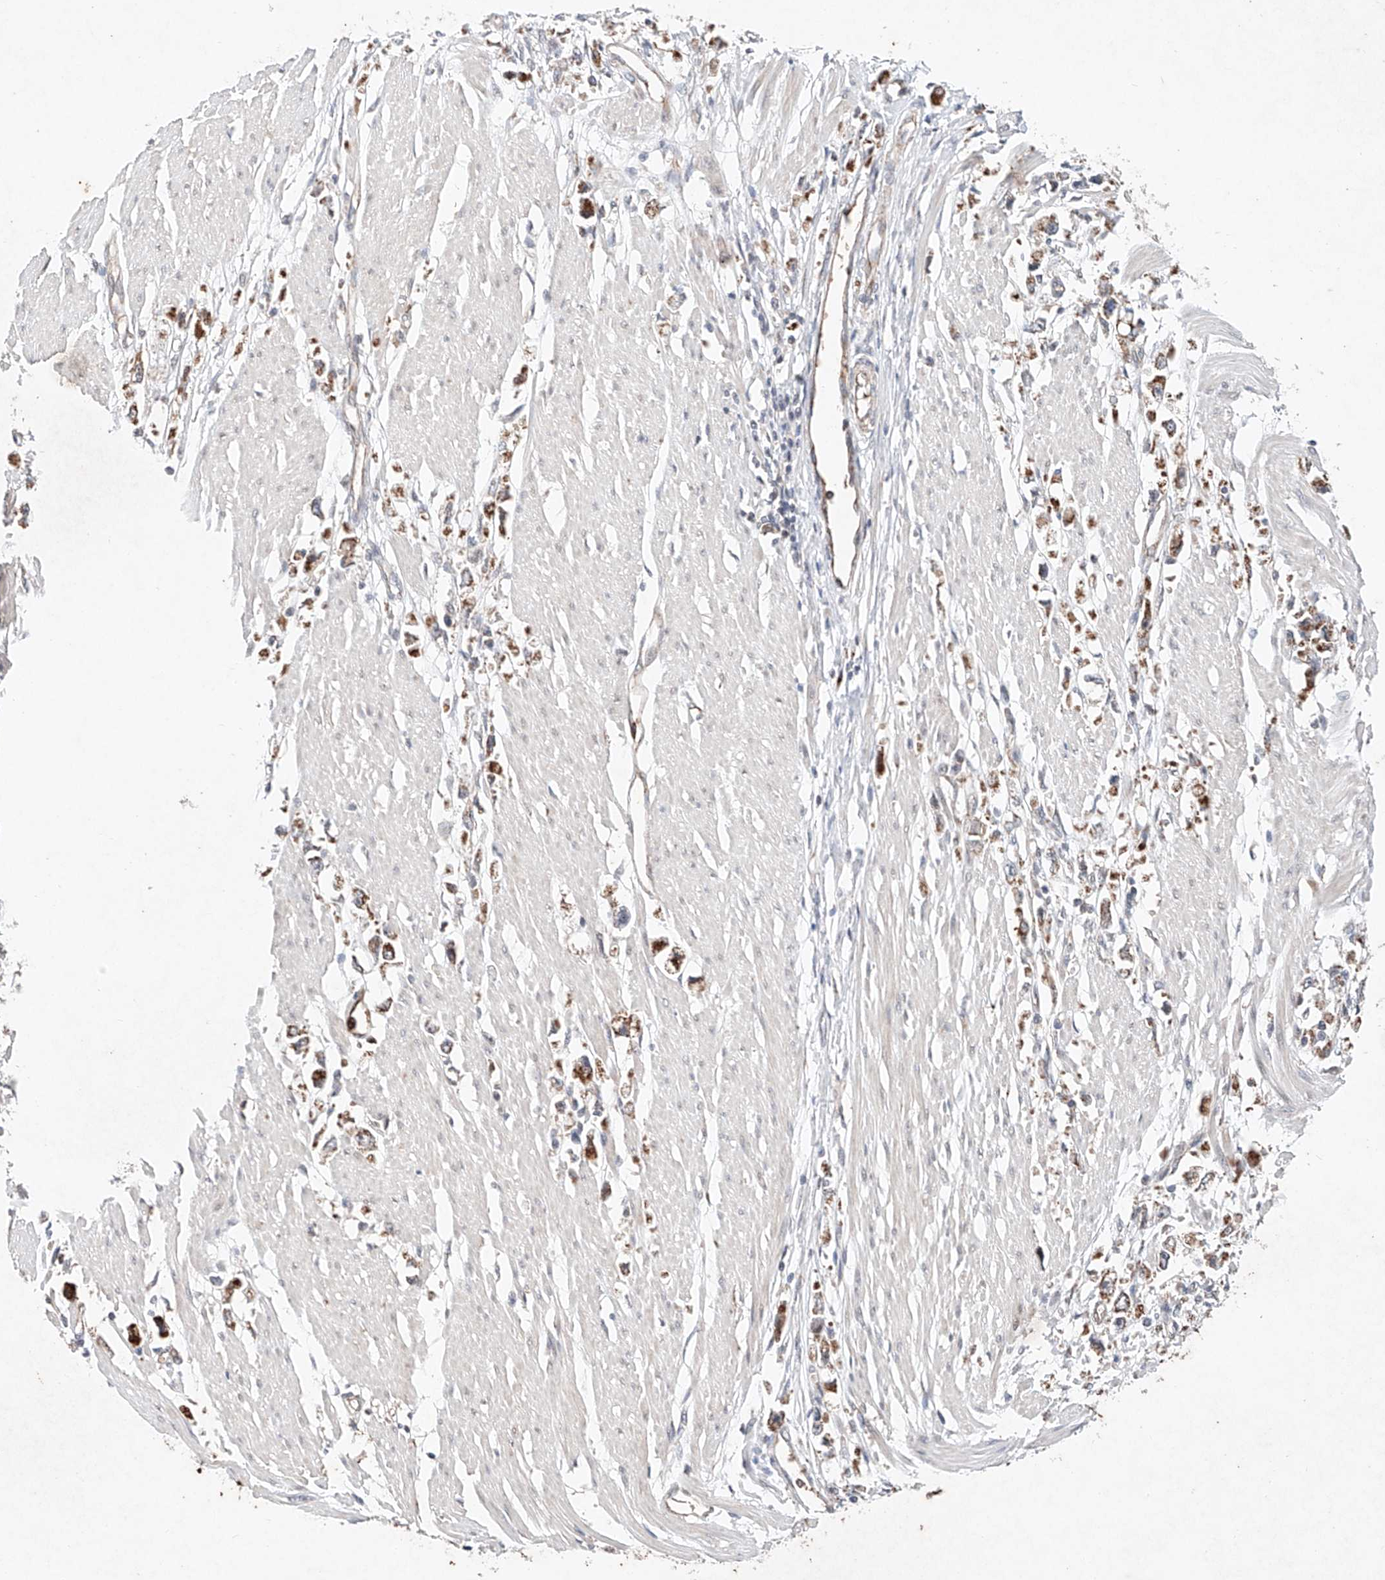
{"staining": {"intensity": "moderate", "quantity": ">75%", "location": "cytoplasmic/membranous"}, "tissue": "stomach cancer", "cell_type": "Tumor cells", "image_type": "cancer", "snomed": [{"axis": "morphology", "description": "Adenocarcinoma, NOS"}, {"axis": "topography", "description": "Stomach"}], "caption": "Moderate cytoplasmic/membranous positivity for a protein is identified in about >75% of tumor cells of stomach cancer (adenocarcinoma) using IHC.", "gene": "FASTK", "patient": {"sex": "female", "age": 59}}